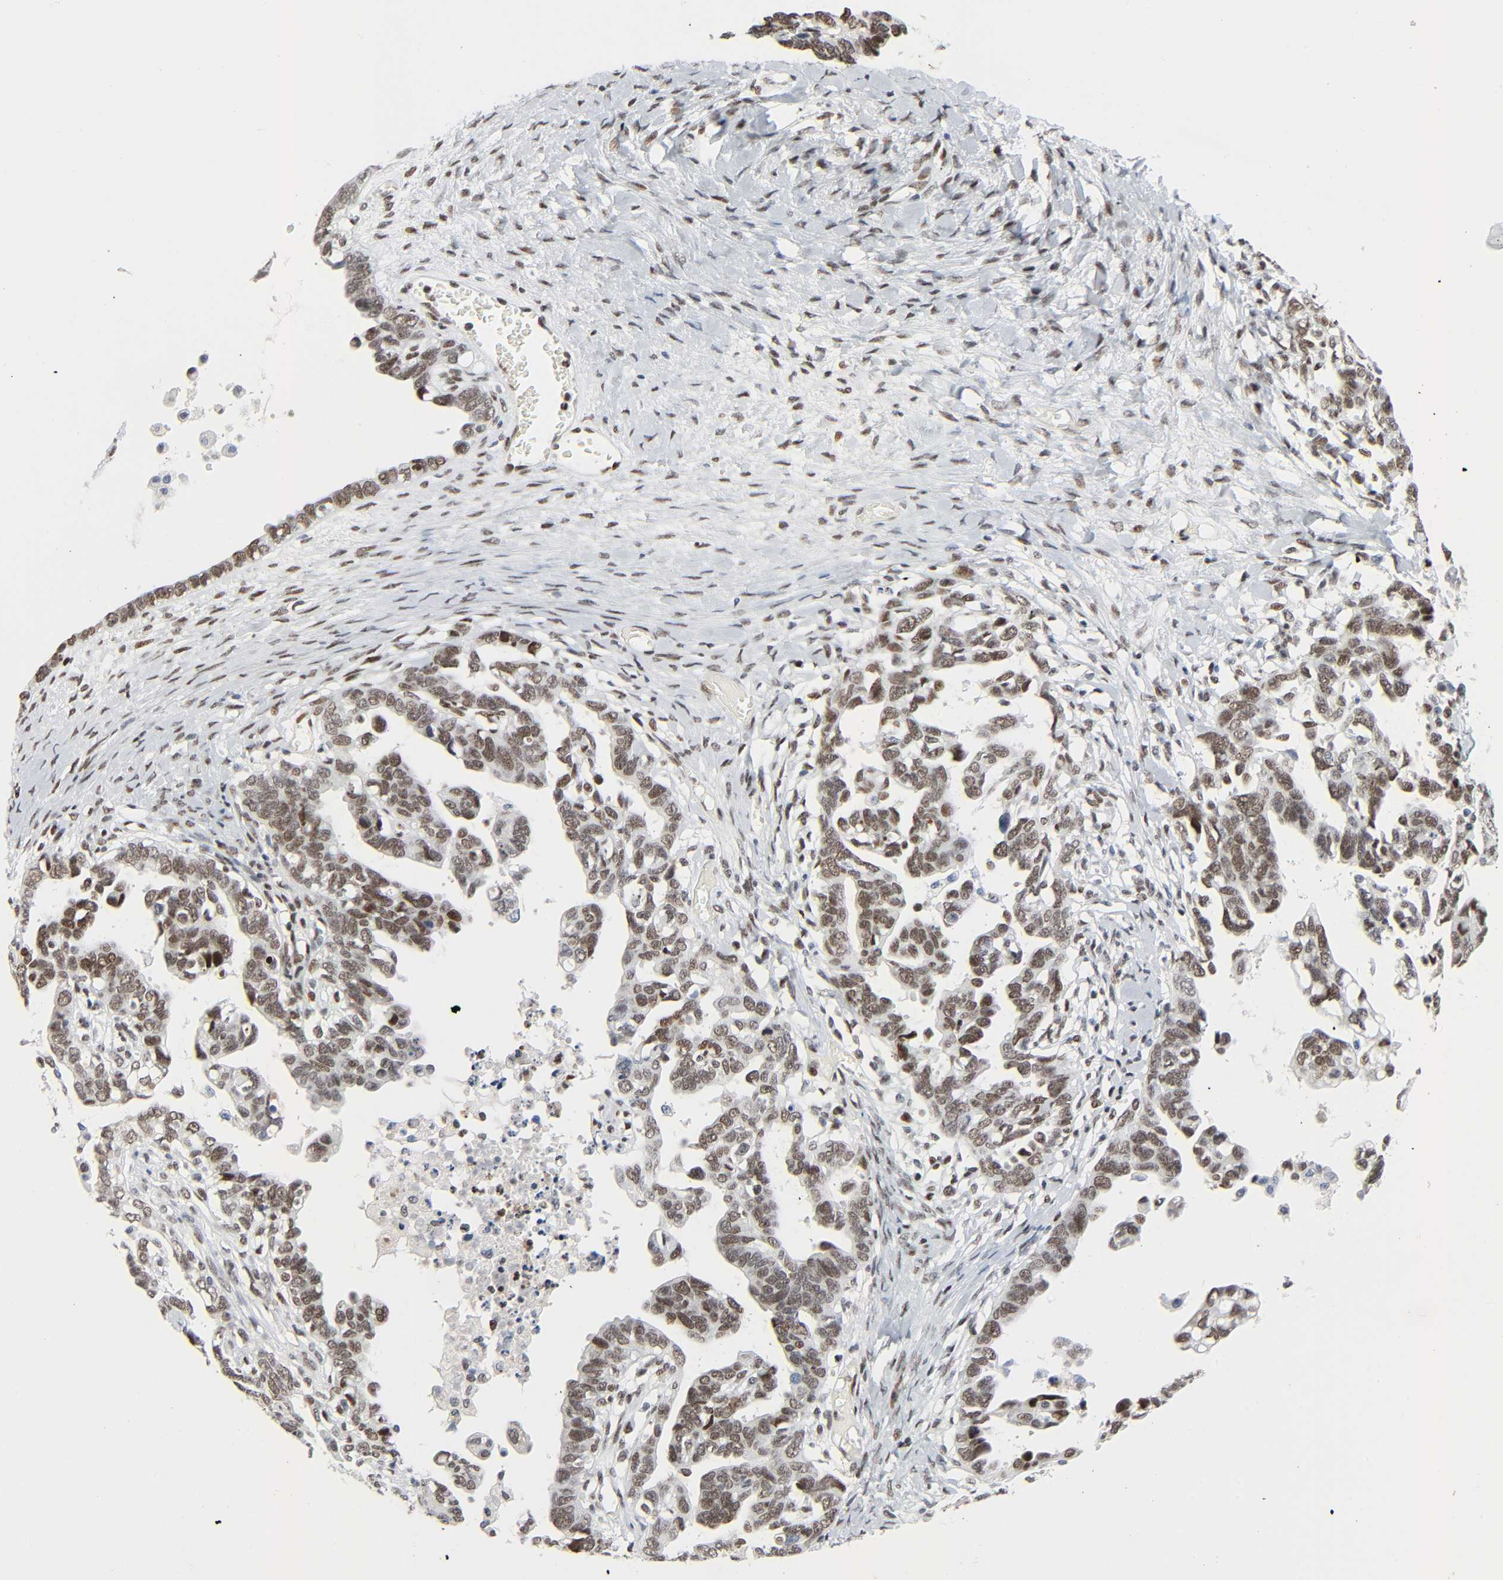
{"staining": {"intensity": "moderate", "quantity": ">75%", "location": "nuclear"}, "tissue": "ovarian cancer", "cell_type": "Tumor cells", "image_type": "cancer", "snomed": [{"axis": "morphology", "description": "Cystadenocarcinoma, mucinous, NOS"}, {"axis": "topography", "description": "Ovary"}], "caption": "Immunohistochemical staining of ovarian cancer displays moderate nuclear protein expression in about >75% of tumor cells.", "gene": "CREBBP", "patient": {"sex": "female", "age": 39}}